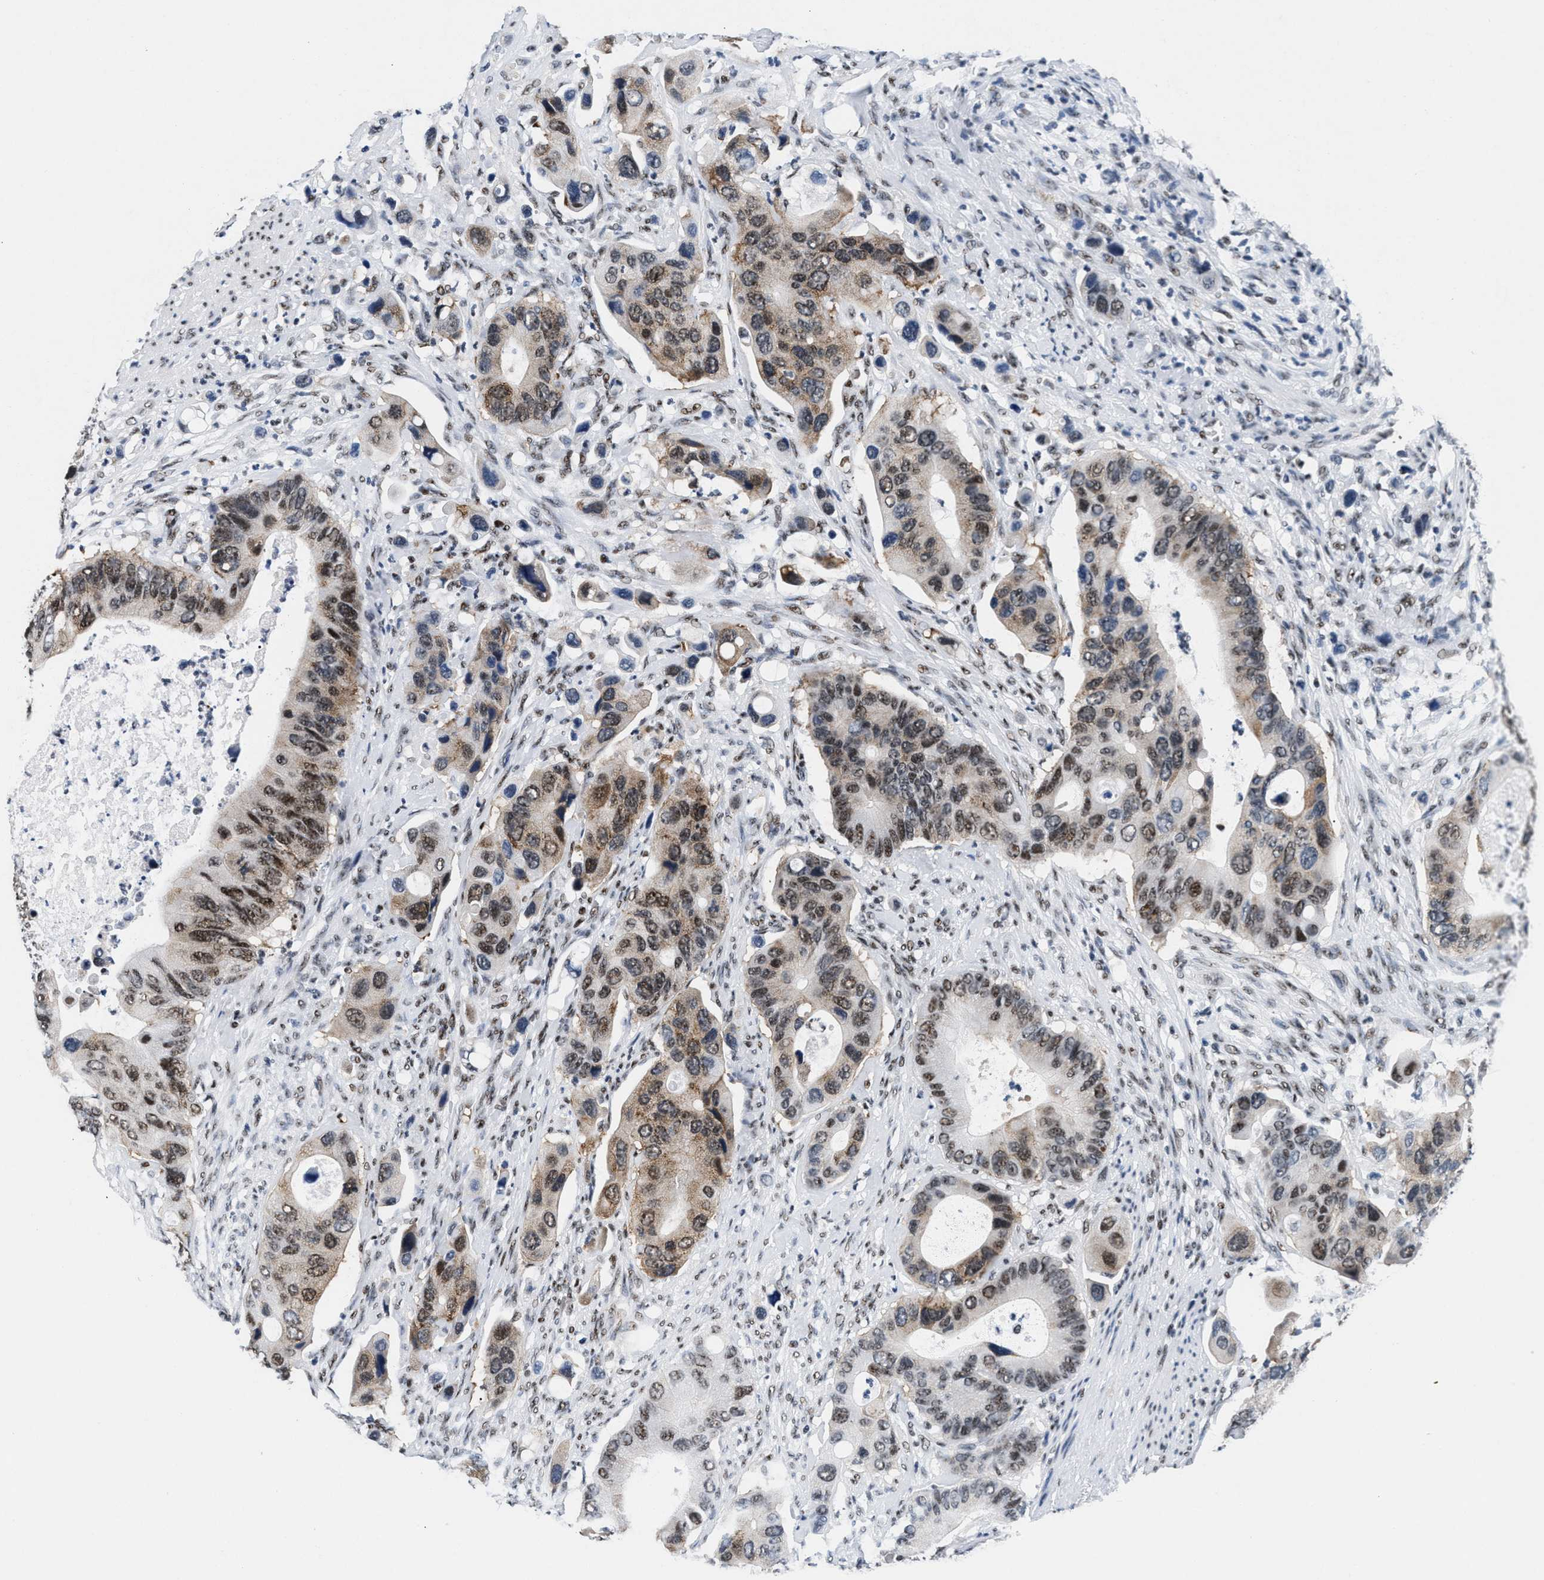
{"staining": {"intensity": "moderate", "quantity": ">75%", "location": "cytoplasmic/membranous,nuclear"}, "tissue": "colorectal cancer", "cell_type": "Tumor cells", "image_type": "cancer", "snomed": [{"axis": "morphology", "description": "Adenocarcinoma, NOS"}, {"axis": "topography", "description": "Rectum"}], "caption": "IHC of human colorectal cancer (adenocarcinoma) shows medium levels of moderate cytoplasmic/membranous and nuclear staining in about >75% of tumor cells.", "gene": "RAD50", "patient": {"sex": "female", "age": 57}}